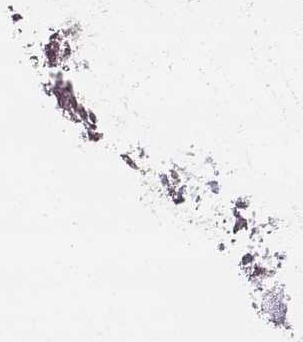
{"staining": {"intensity": "negative", "quantity": "none", "location": "none"}, "tissue": "adipose tissue", "cell_type": "Adipocytes", "image_type": "normal", "snomed": [{"axis": "morphology", "description": "Normal tissue, NOS"}, {"axis": "topography", "description": "Cartilage tissue"}], "caption": "This is a micrograph of IHC staining of unremarkable adipose tissue, which shows no expression in adipocytes. The staining was performed using DAB (3,3'-diaminobenzidine) to visualize the protein expression in brown, while the nuclei were stained in blue with hematoxylin (Magnification: 20x).", "gene": "YJEFN3", "patient": {"sex": "male", "age": 64}}